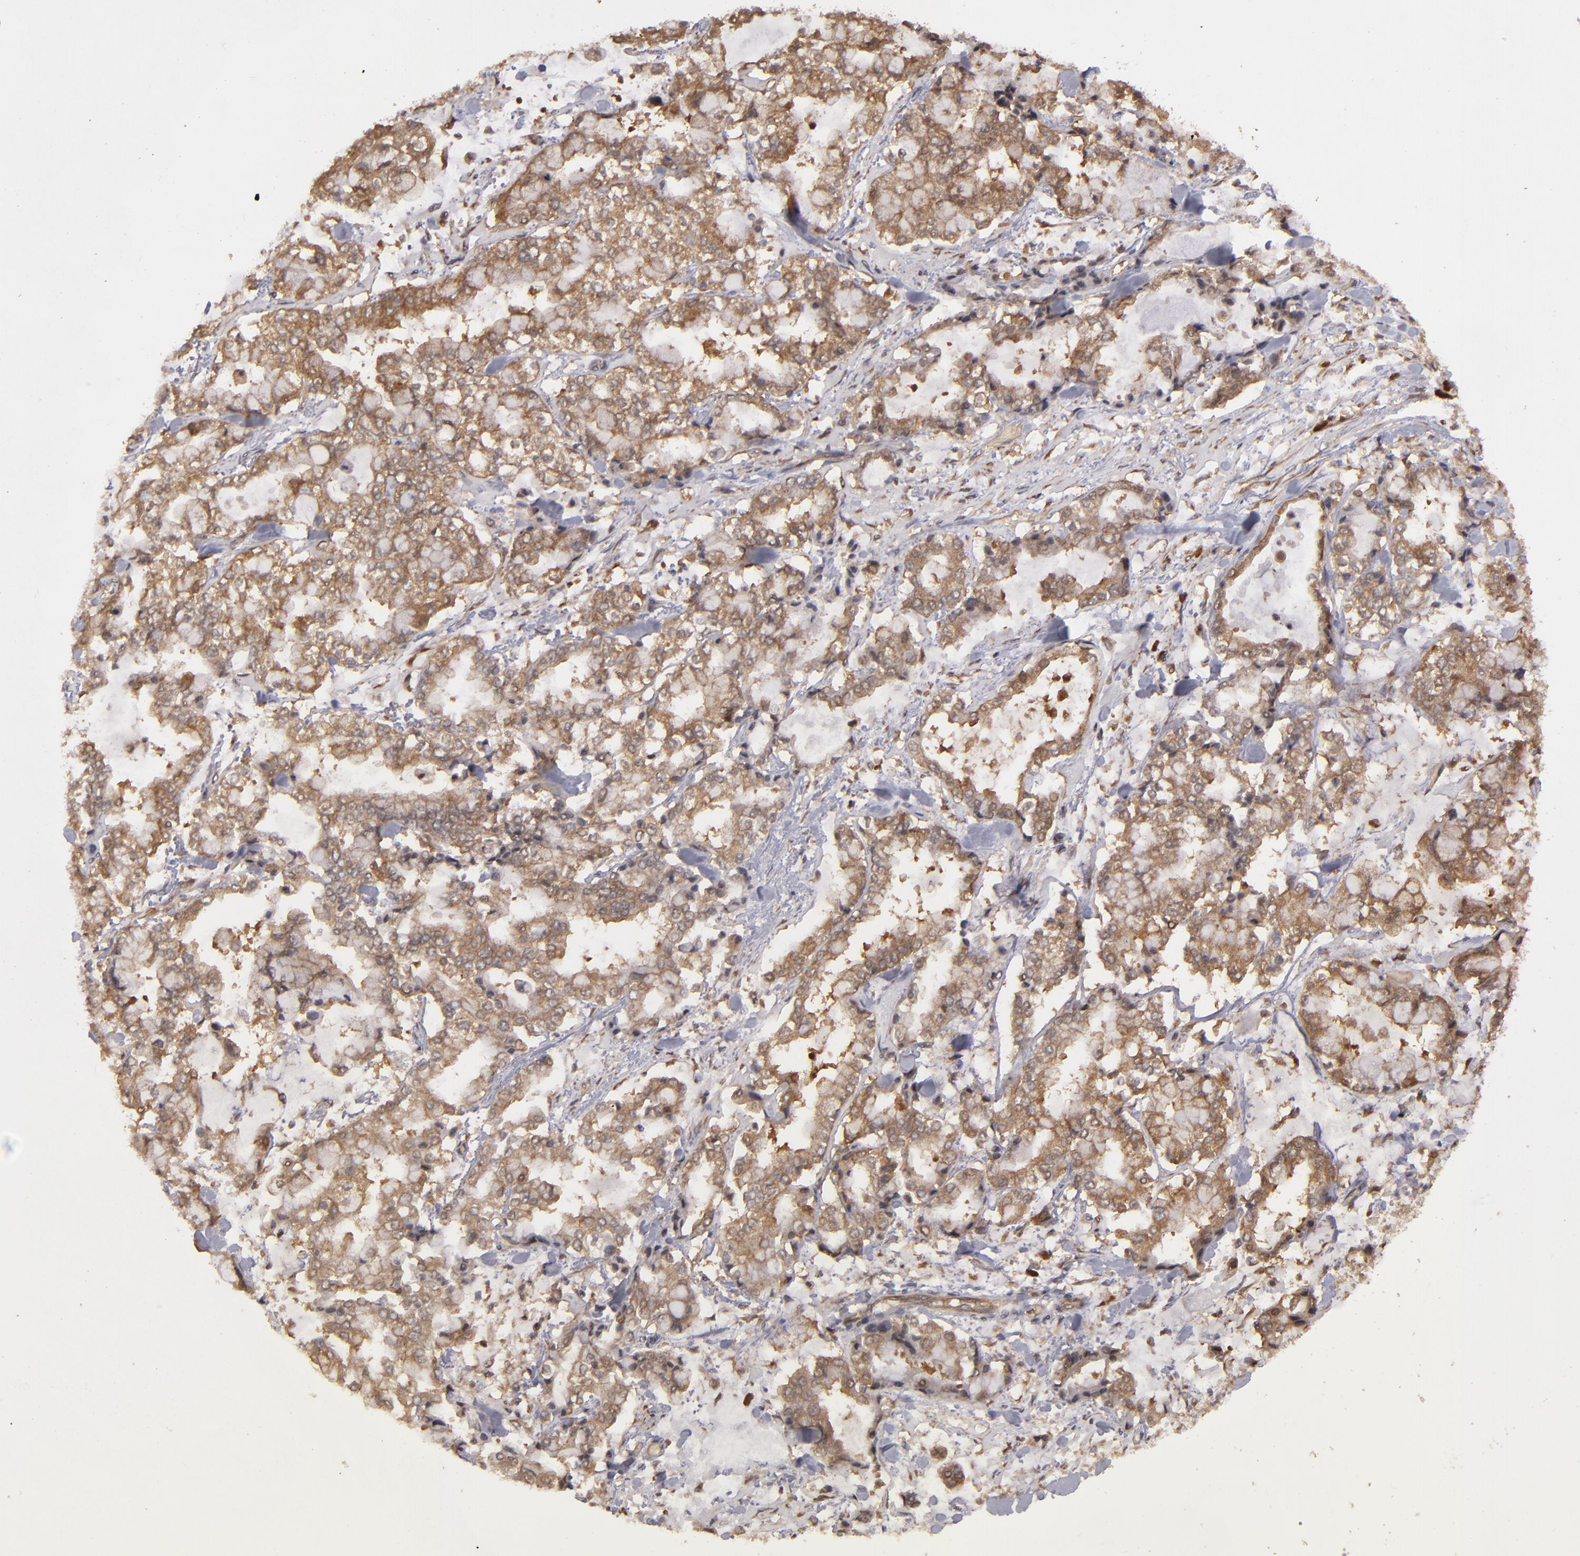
{"staining": {"intensity": "moderate", "quantity": "25%-75%", "location": "cytoplasmic/membranous"}, "tissue": "stomach cancer", "cell_type": "Tumor cells", "image_type": "cancer", "snomed": [{"axis": "morphology", "description": "Normal tissue, NOS"}, {"axis": "morphology", "description": "Adenocarcinoma, NOS"}, {"axis": "topography", "description": "Stomach, upper"}, {"axis": "topography", "description": "Stomach"}], "caption": "An immunohistochemistry (IHC) photomicrograph of neoplastic tissue is shown. Protein staining in brown highlights moderate cytoplasmic/membranous positivity in stomach cancer within tumor cells. The staining was performed using DAB, with brown indicating positive protein expression. Nuclei are stained blue with hematoxylin.", "gene": "MAPK3", "patient": {"sex": "male", "age": 76}}